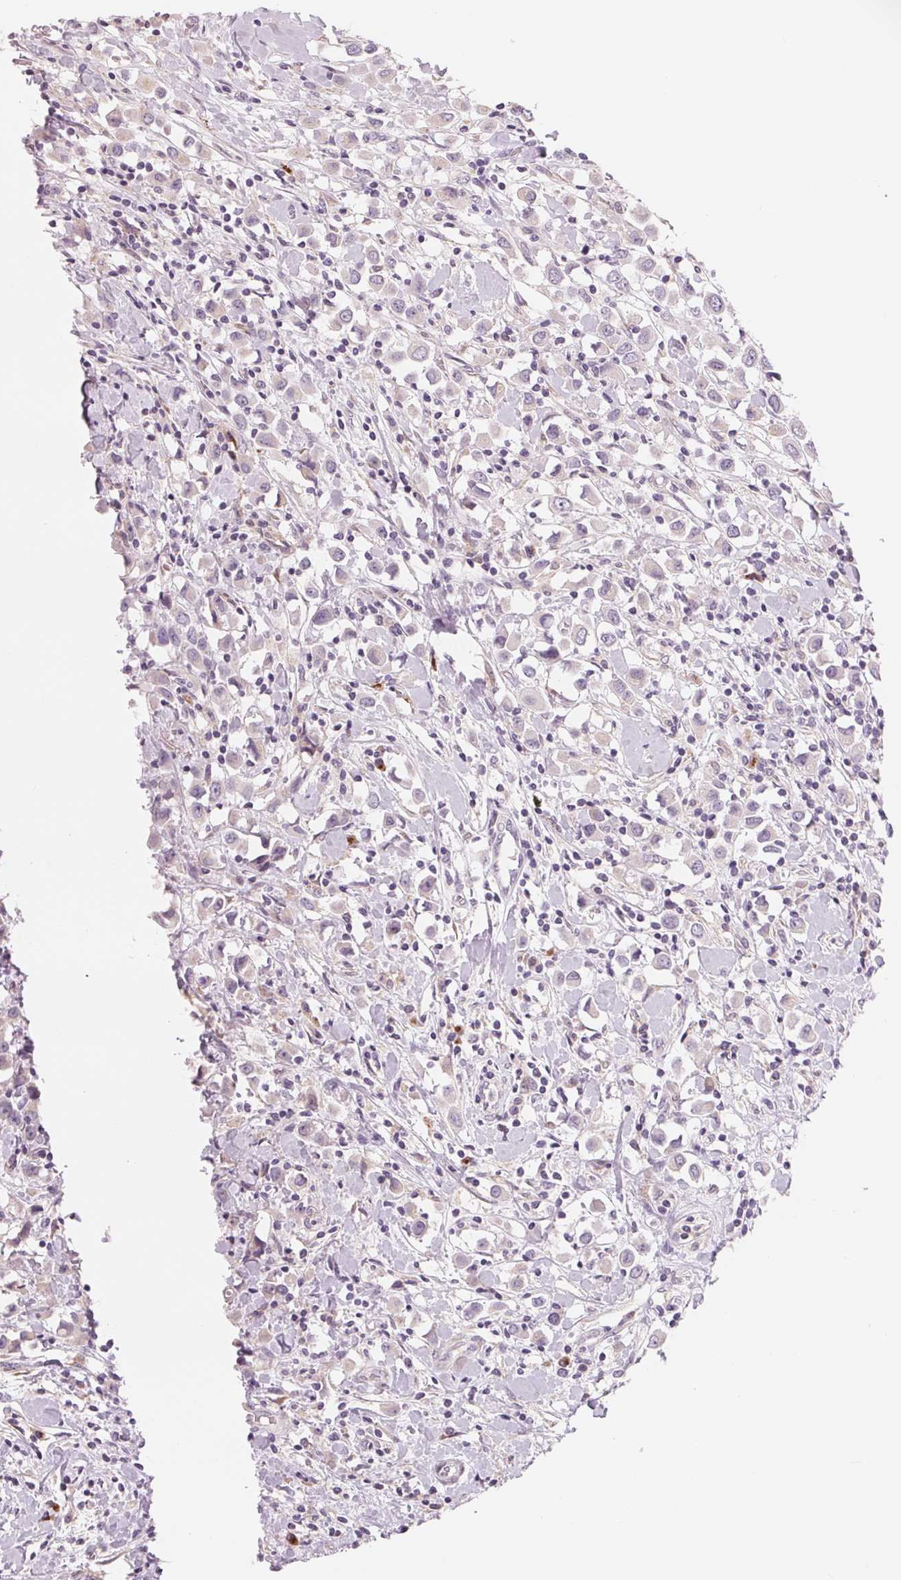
{"staining": {"intensity": "negative", "quantity": "none", "location": "none"}, "tissue": "breast cancer", "cell_type": "Tumor cells", "image_type": "cancer", "snomed": [{"axis": "morphology", "description": "Duct carcinoma"}, {"axis": "topography", "description": "Breast"}], "caption": "IHC histopathology image of neoplastic tissue: intraductal carcinoma (breast) stained with DAB exhibits no significant protein positivity in tumor cells.", "gene": "IL9R", "patient": {"sex": "female", "age": 61}}